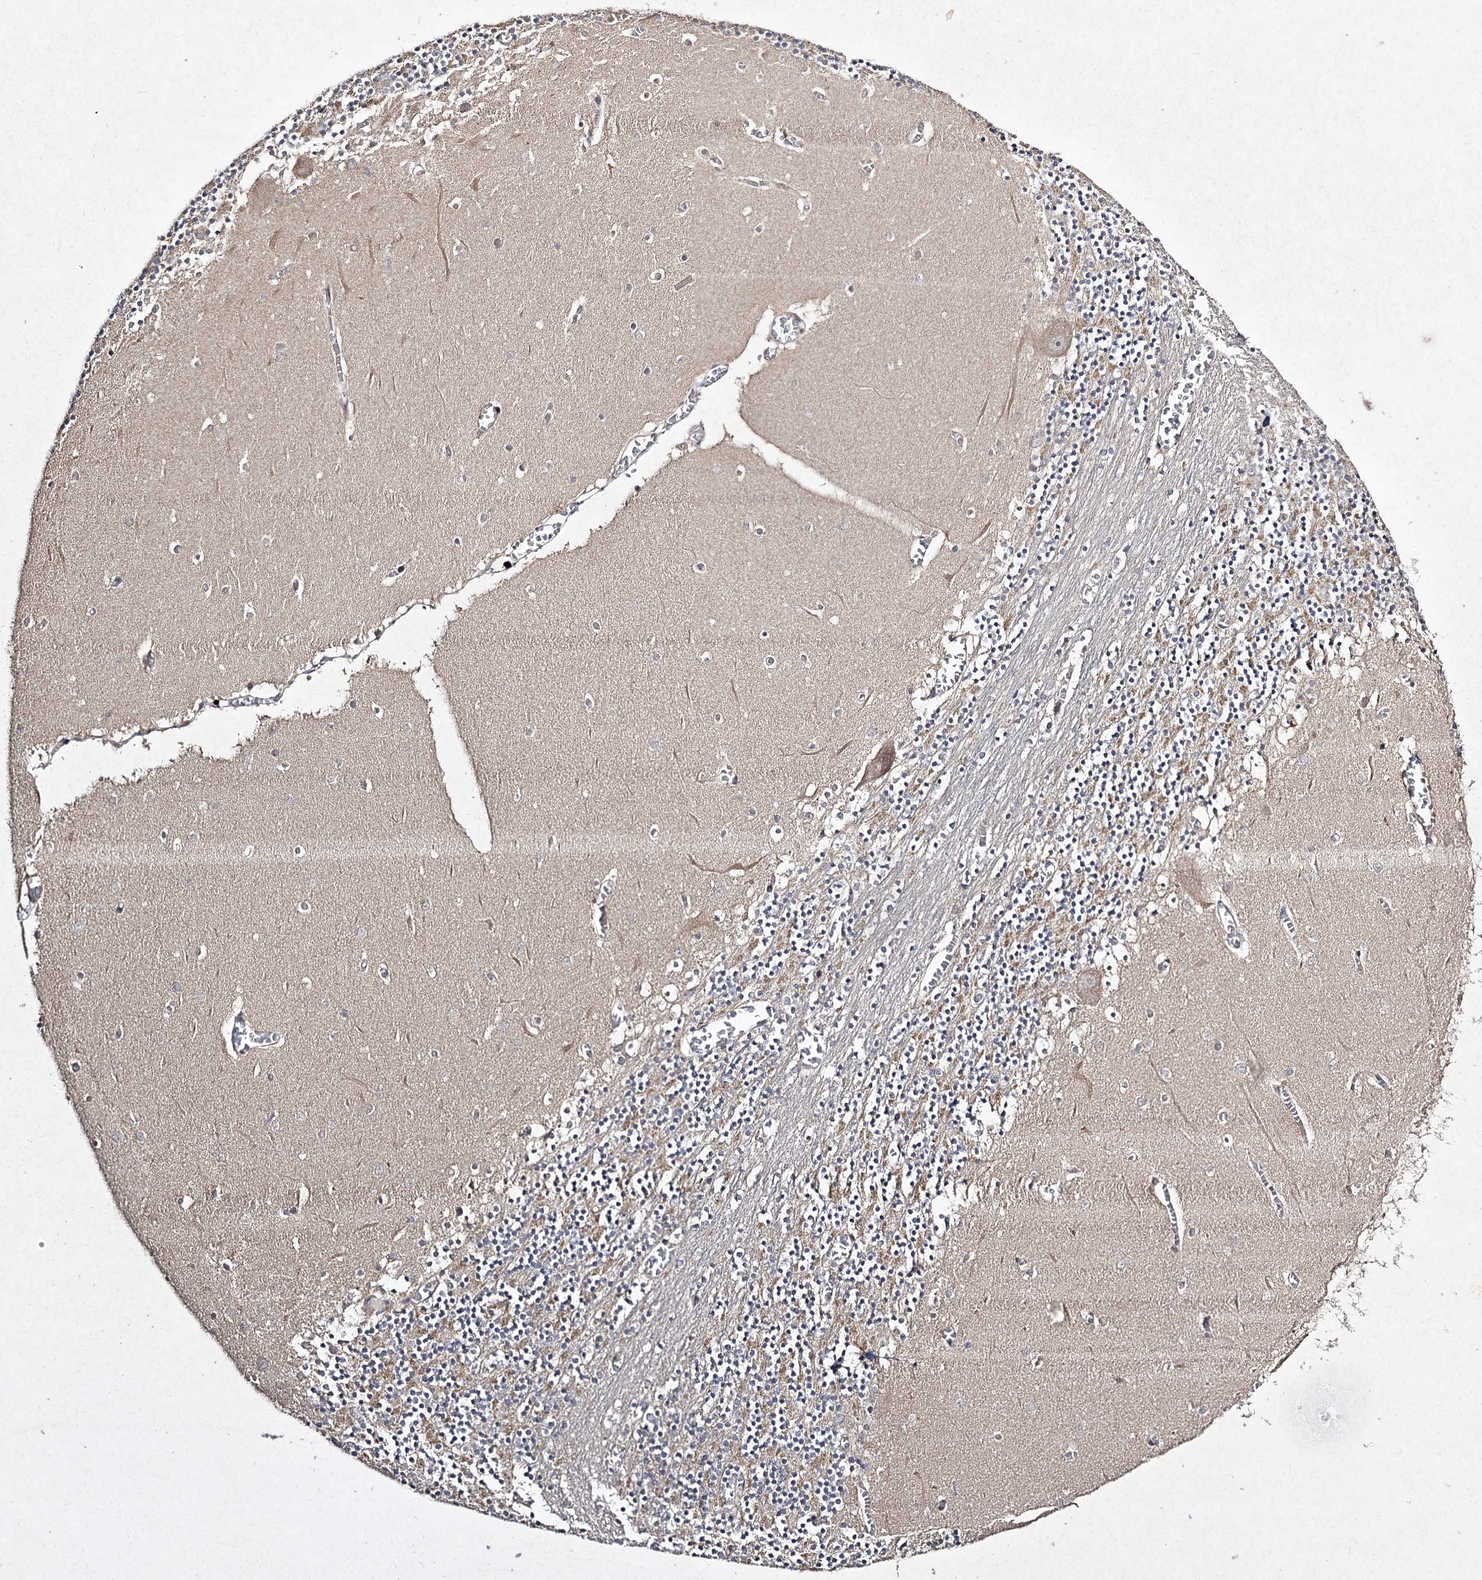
{"staining": {"intensity": "moderate", "quantity": "25%-75%", "location": "cytoplasmic/membranous"}, "tissue": "cerebellum", "cell_type": "Cells in granular layer", "image_type": "normal", "snomed": [{"axis": "morphology", "description": "Normal tissue, NOS"}, {"axis": "topography", "description": "Cerebellum"}], "caption": "Immunohistochemical staining of benign cerebellum displays medium levels of moderate cytoplasmic/membranous expression in approximately 25%-75% of cells in granular layer. (DAB IHC, brown staining for protein, blue staining for nuclei).", "gene": "FANCL", "patient": {"sex": "female", "age": 28}}